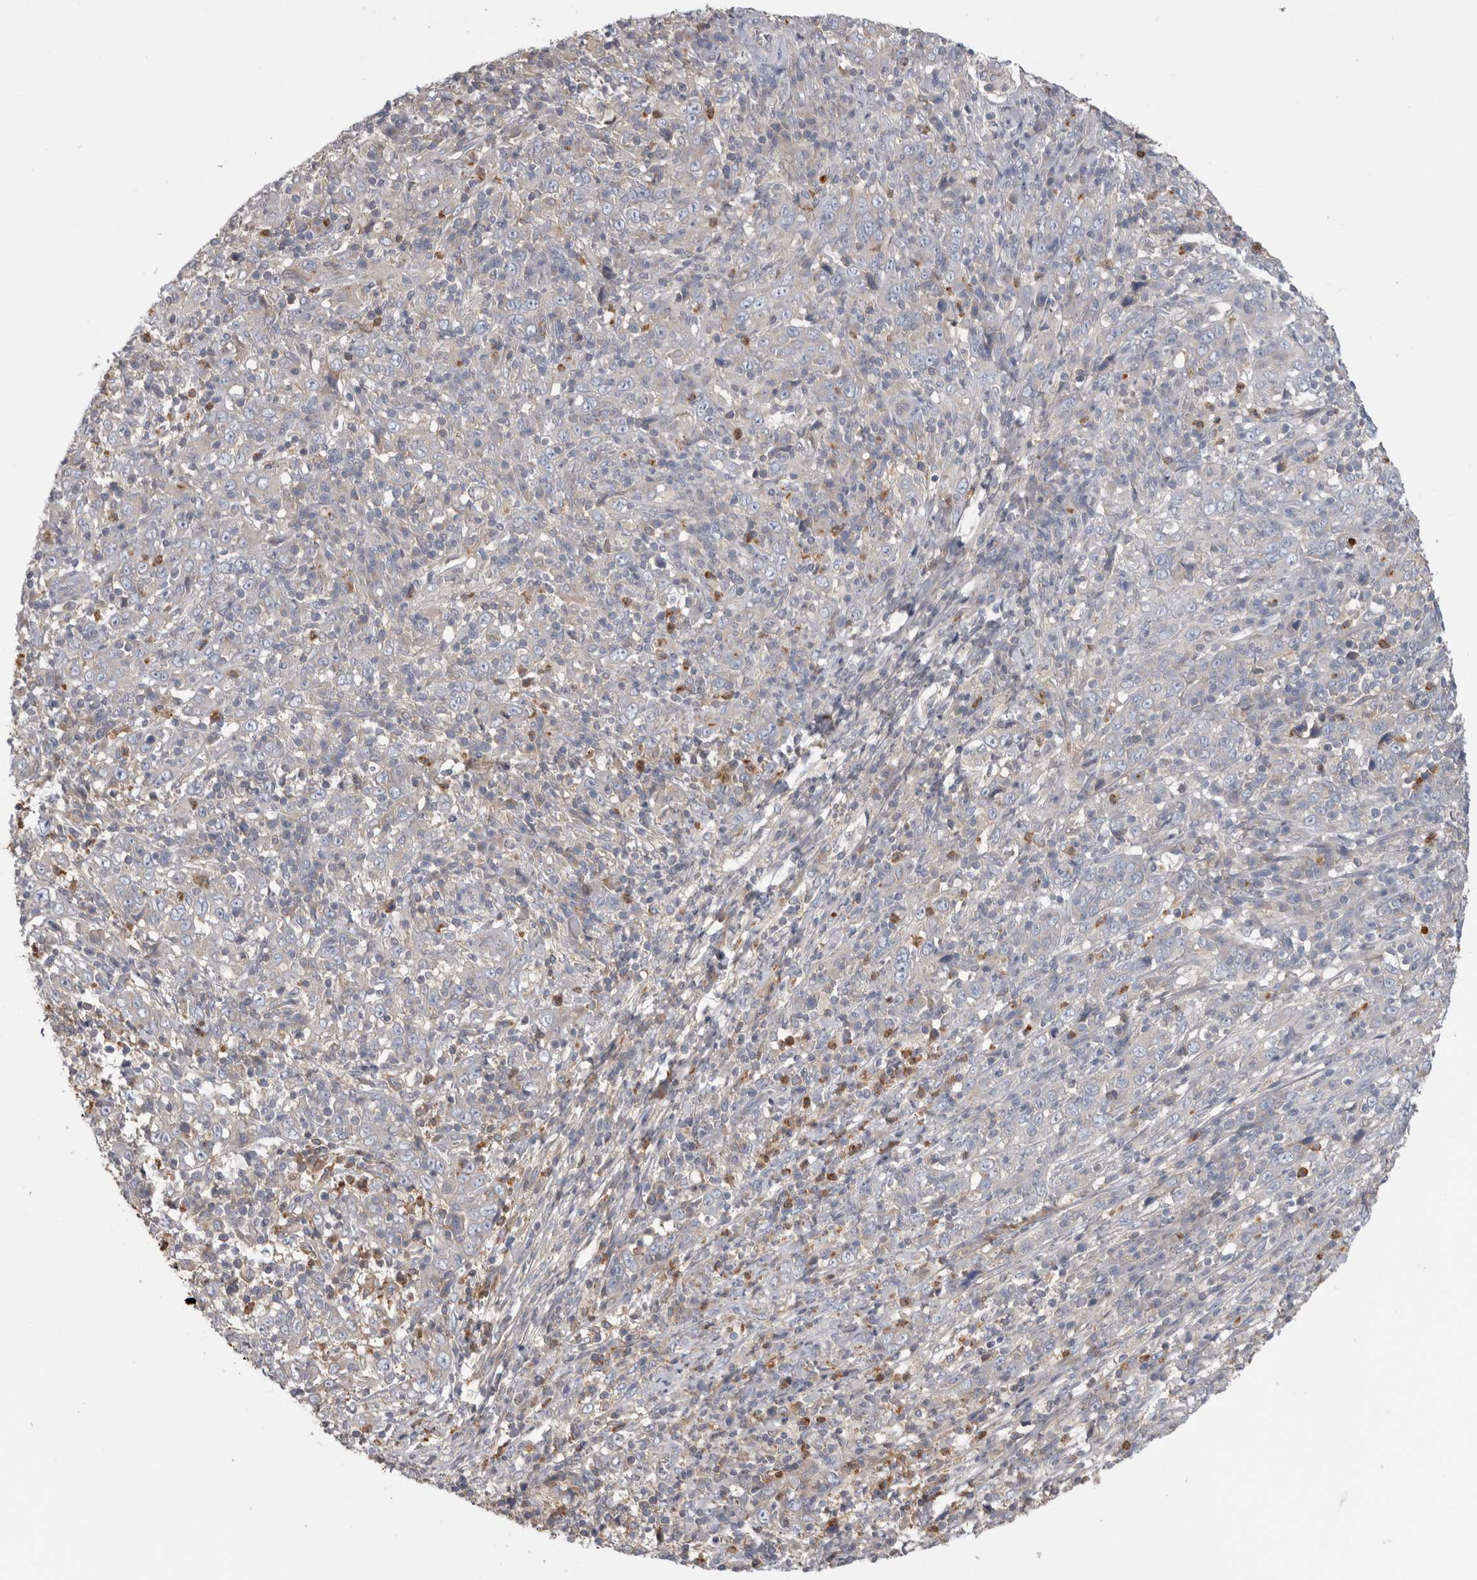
{"staining": {"intensity": "negative", "quantity": "none", "location": "none"}, "tissue": "cervical cancer", "cell_type": "Tumor cells", "image_type": "cancer", "snomed": [{"axis": "morphology", "description": "Squamous cell carcinoma, NOS"}, {"axis": "topography", "description": "Cervix"}], "caption": "Immunohistochemical staining of human squamous cell carcinoma (cervical) demonstrates no significant positivity in tumor cells.", "gene": "TBCE", "patient": {"sex": "female", "age": 46}}